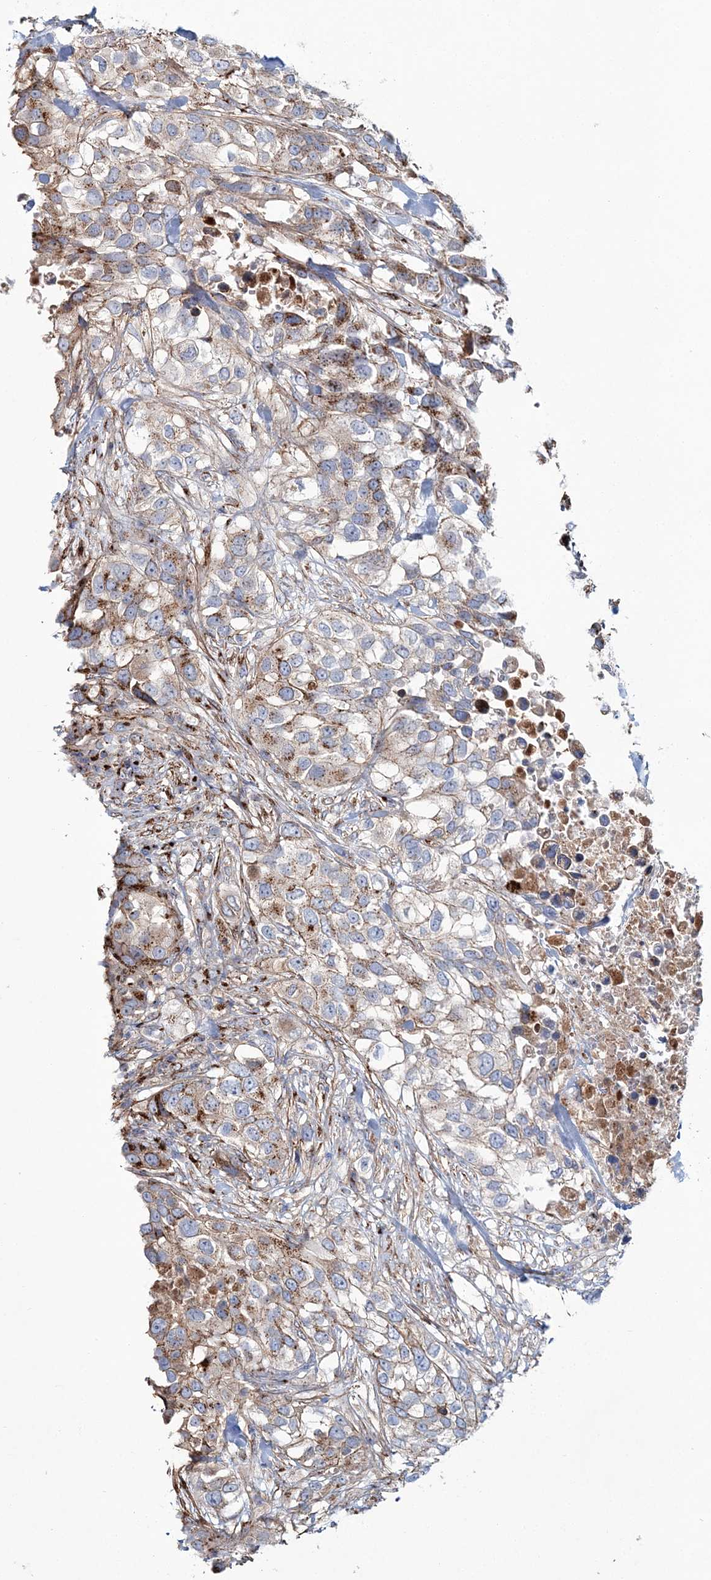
{"staining": {"intensity": "moderate", "quantity": "25%-75%", "location": "cytoplasmic/membranous"}, "tissue": "urothelial cancer", "cell_type": "Tumor cells", "image_type": "cancer", "snomed": [{"axis": "morphology", "description": "Urothelial carcinoma, High grade"}, {"axis": "topography", "description": "Urinary bladder"}], "caption": "Immunohistochemistry (IHC) (DAB) staining of human urothelial cancer reveals moderate cytoplasmic/membranous protein expression in about 25%-75% of tumor cells.", "gene": "MAN1A2", "patient": {"sex": "female", "age": 80}}